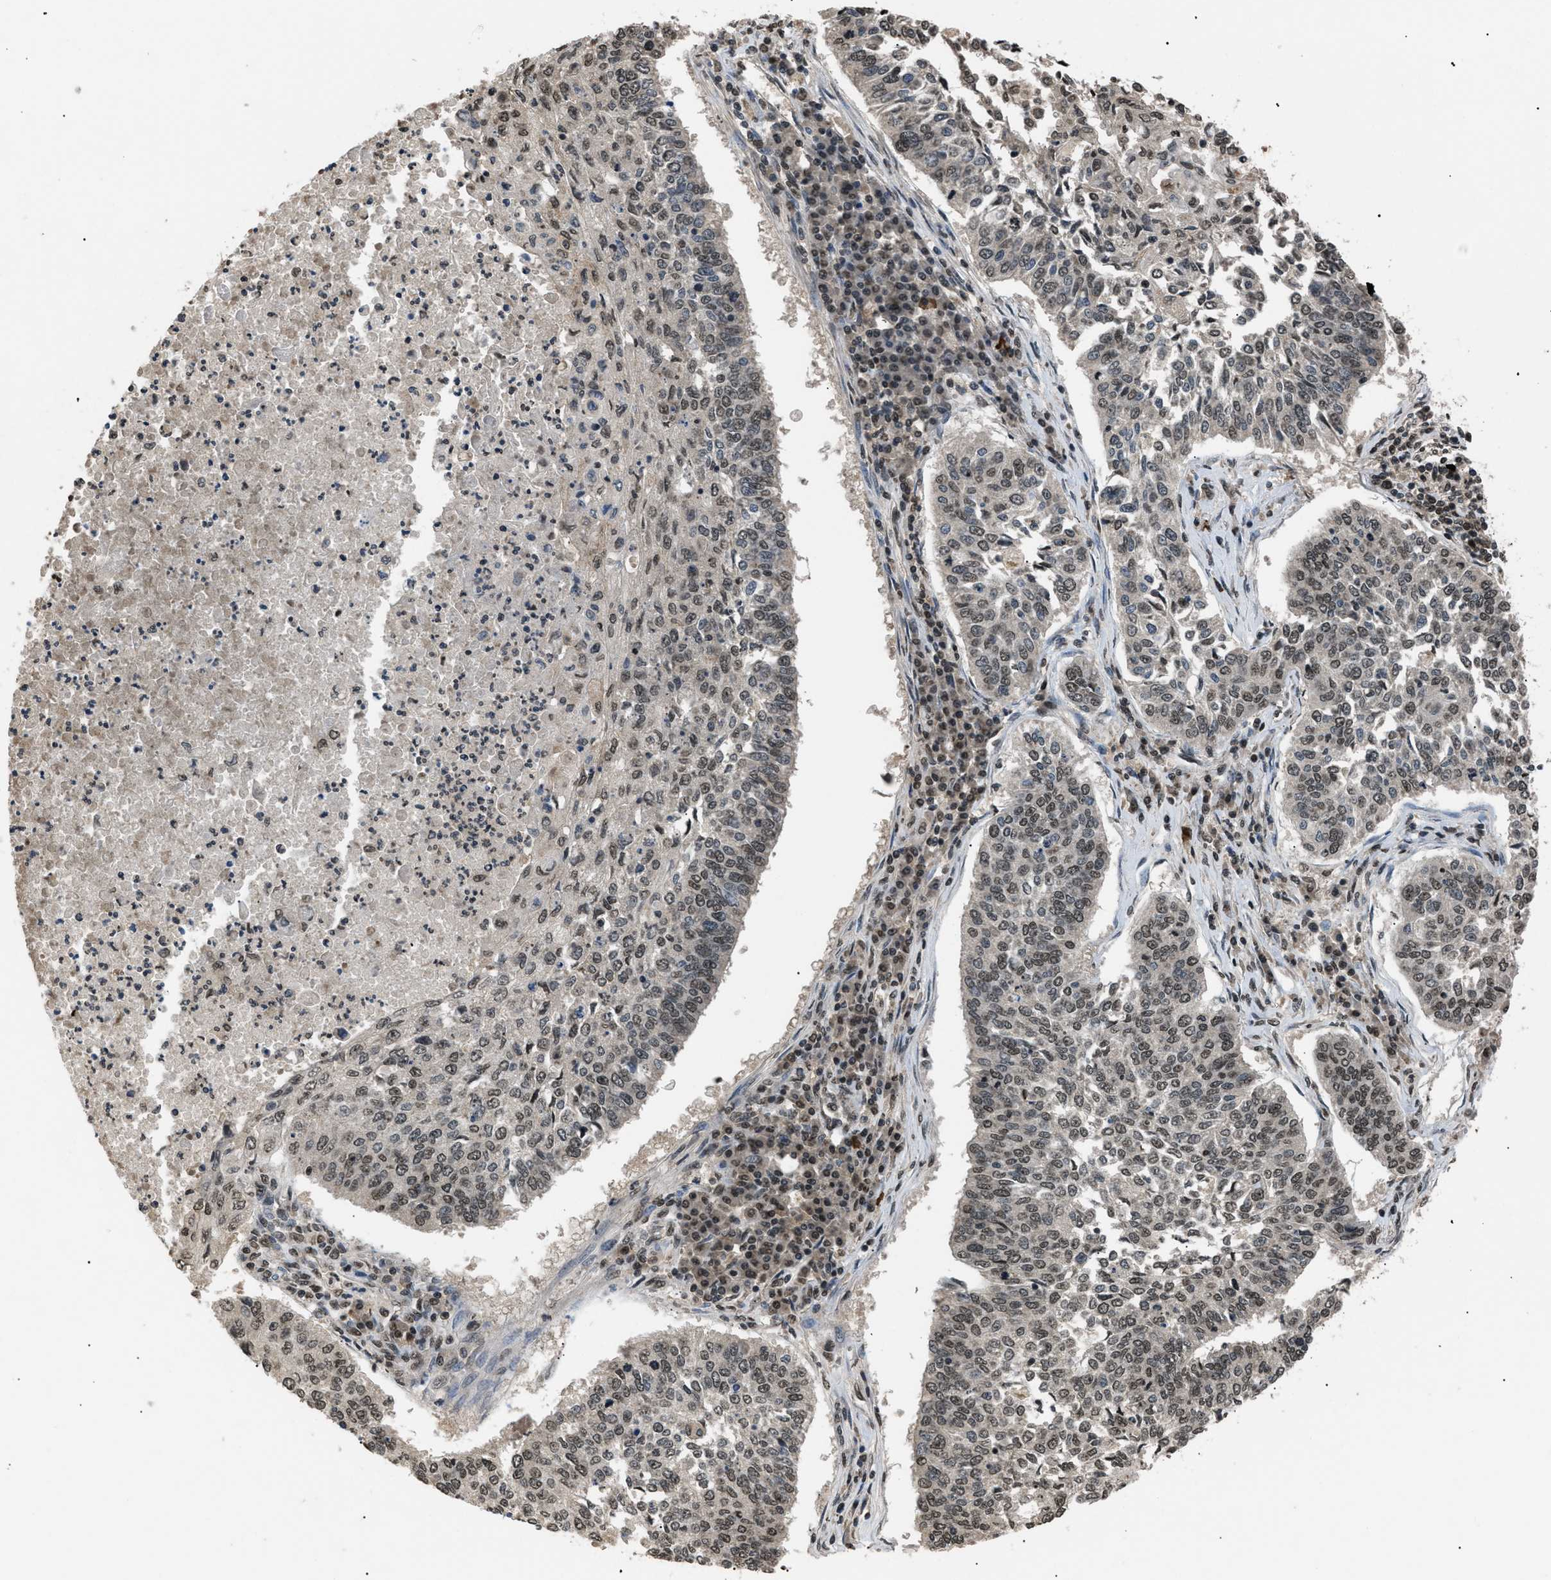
{"staining": {"intensity": "moderate", "quantity": ">75%", "location": "nuclear"}, "tissue": "lung cancer", "cell_type": "Tumor cells", "image_type": "cancer", "snomed": [{"axis": "morphology", "description": "Normal tissue, NOS"}, {"axis": "morphology", "description": "Squamous cell carcinoma, NOS"}, {"axis": "topography", "description": "Cartilage tissue"}, {"axis": "topography", "description": "Bronchus"}, {"axis": "topography", "description": "Lung"}], "caption": "A medium amount of moderate nuclear positivity is seen in approximately >75% of tumor cells in squamous cell carcinoma (lung) tissue.", "gene": "RBM5", "patient": {"sex": "female", "age": 49}}